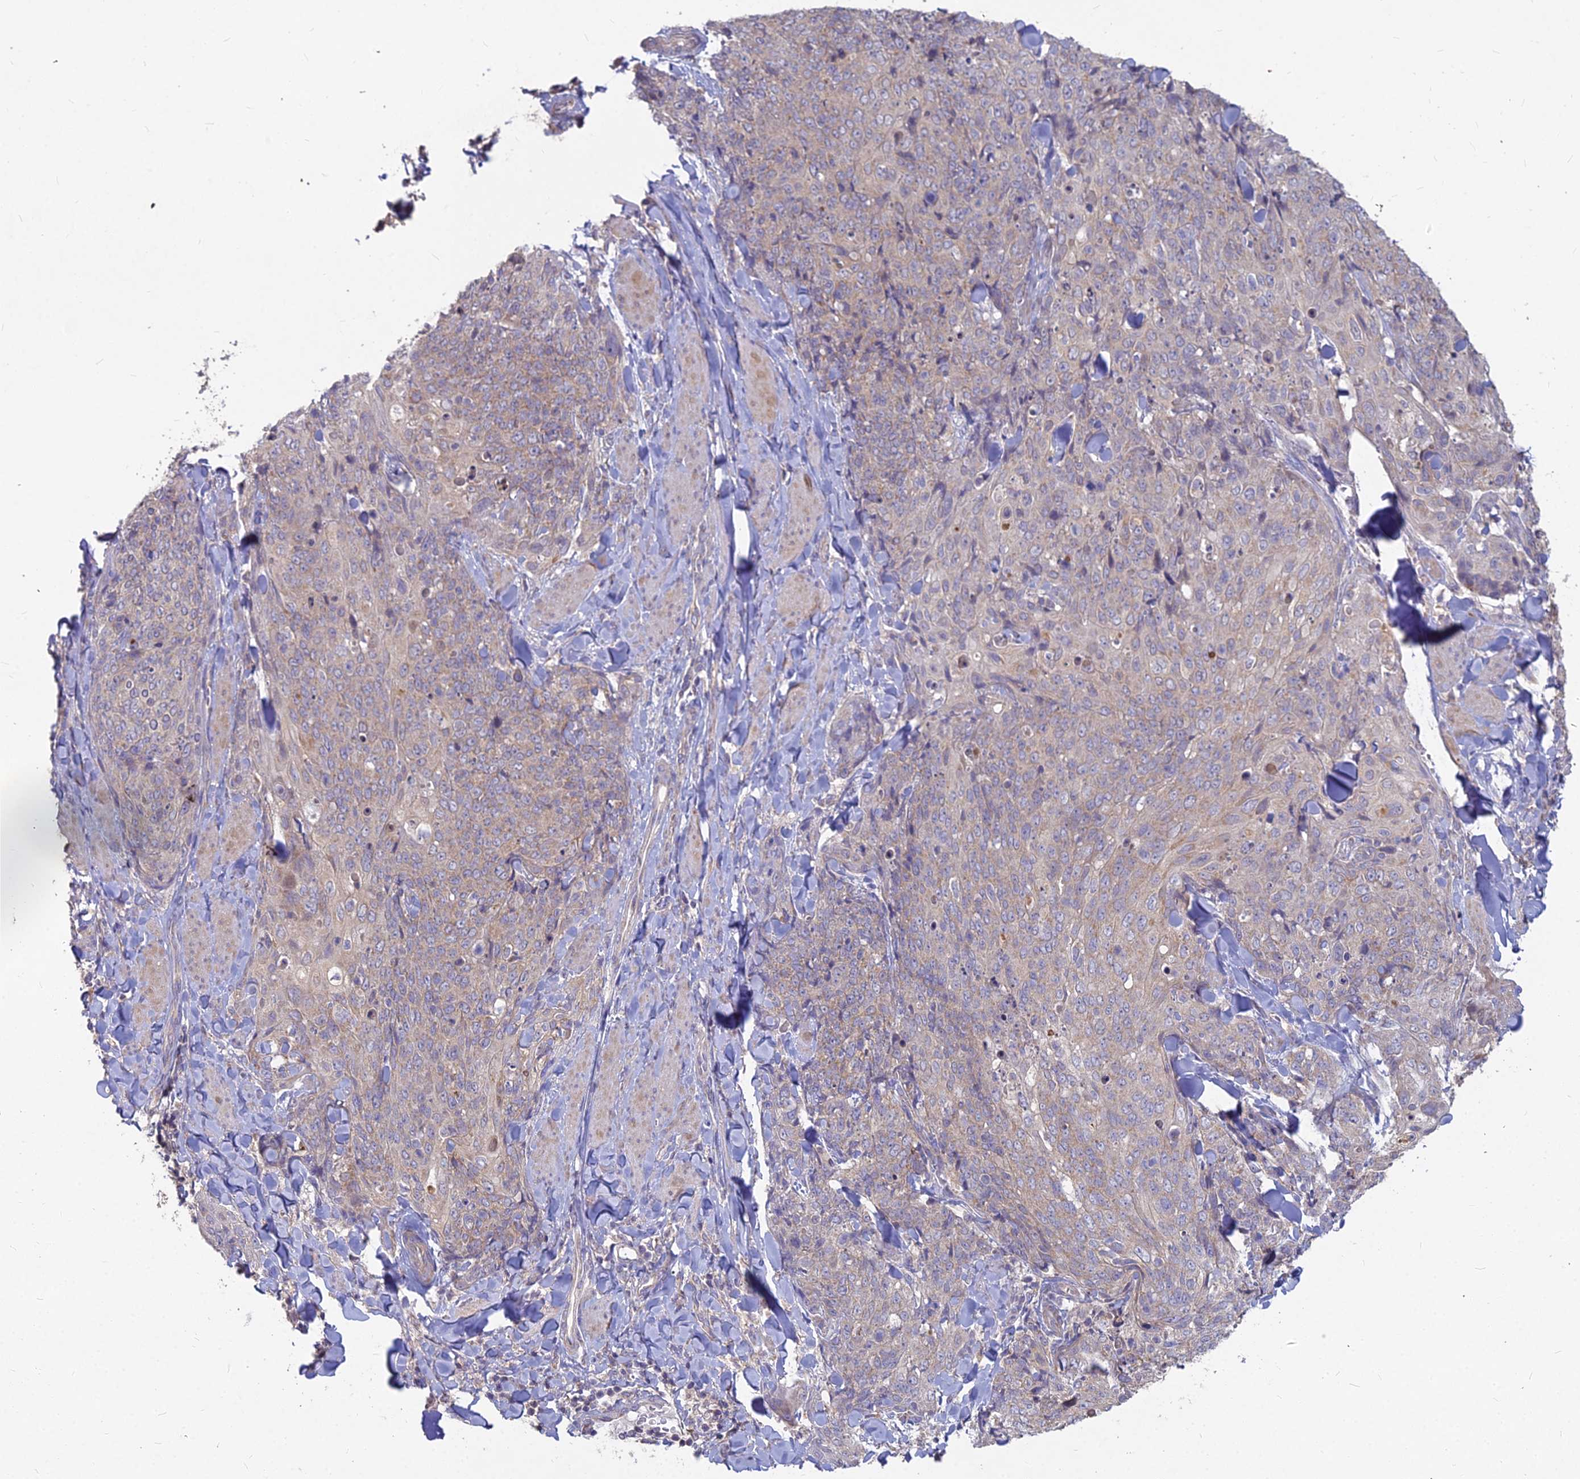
{"staining": {"intensity": "weak", "quantity": "25%-75%", "location": "cytoplasmic/membranous"}, "tissue": "skin cancer", "cell_type": "Tumor cells", "image_type": "cancer", "snomed": [{"axis": "morphology", "description": "Squamous cell carcinoma, NOS"}, {"axis": "topography", "description": "Skin"}, {"axis": "topography", "description": "Vulva"}], "caption": "About 25%-75% of tumor cells in skin cancer (squamous cell carcinoma) show weak cytoplasmic/membranous protein expression as visualized by brown immunohistochemical staining.", "gene": "MICU2", "patient": {"sex": "female", "age": 85}}